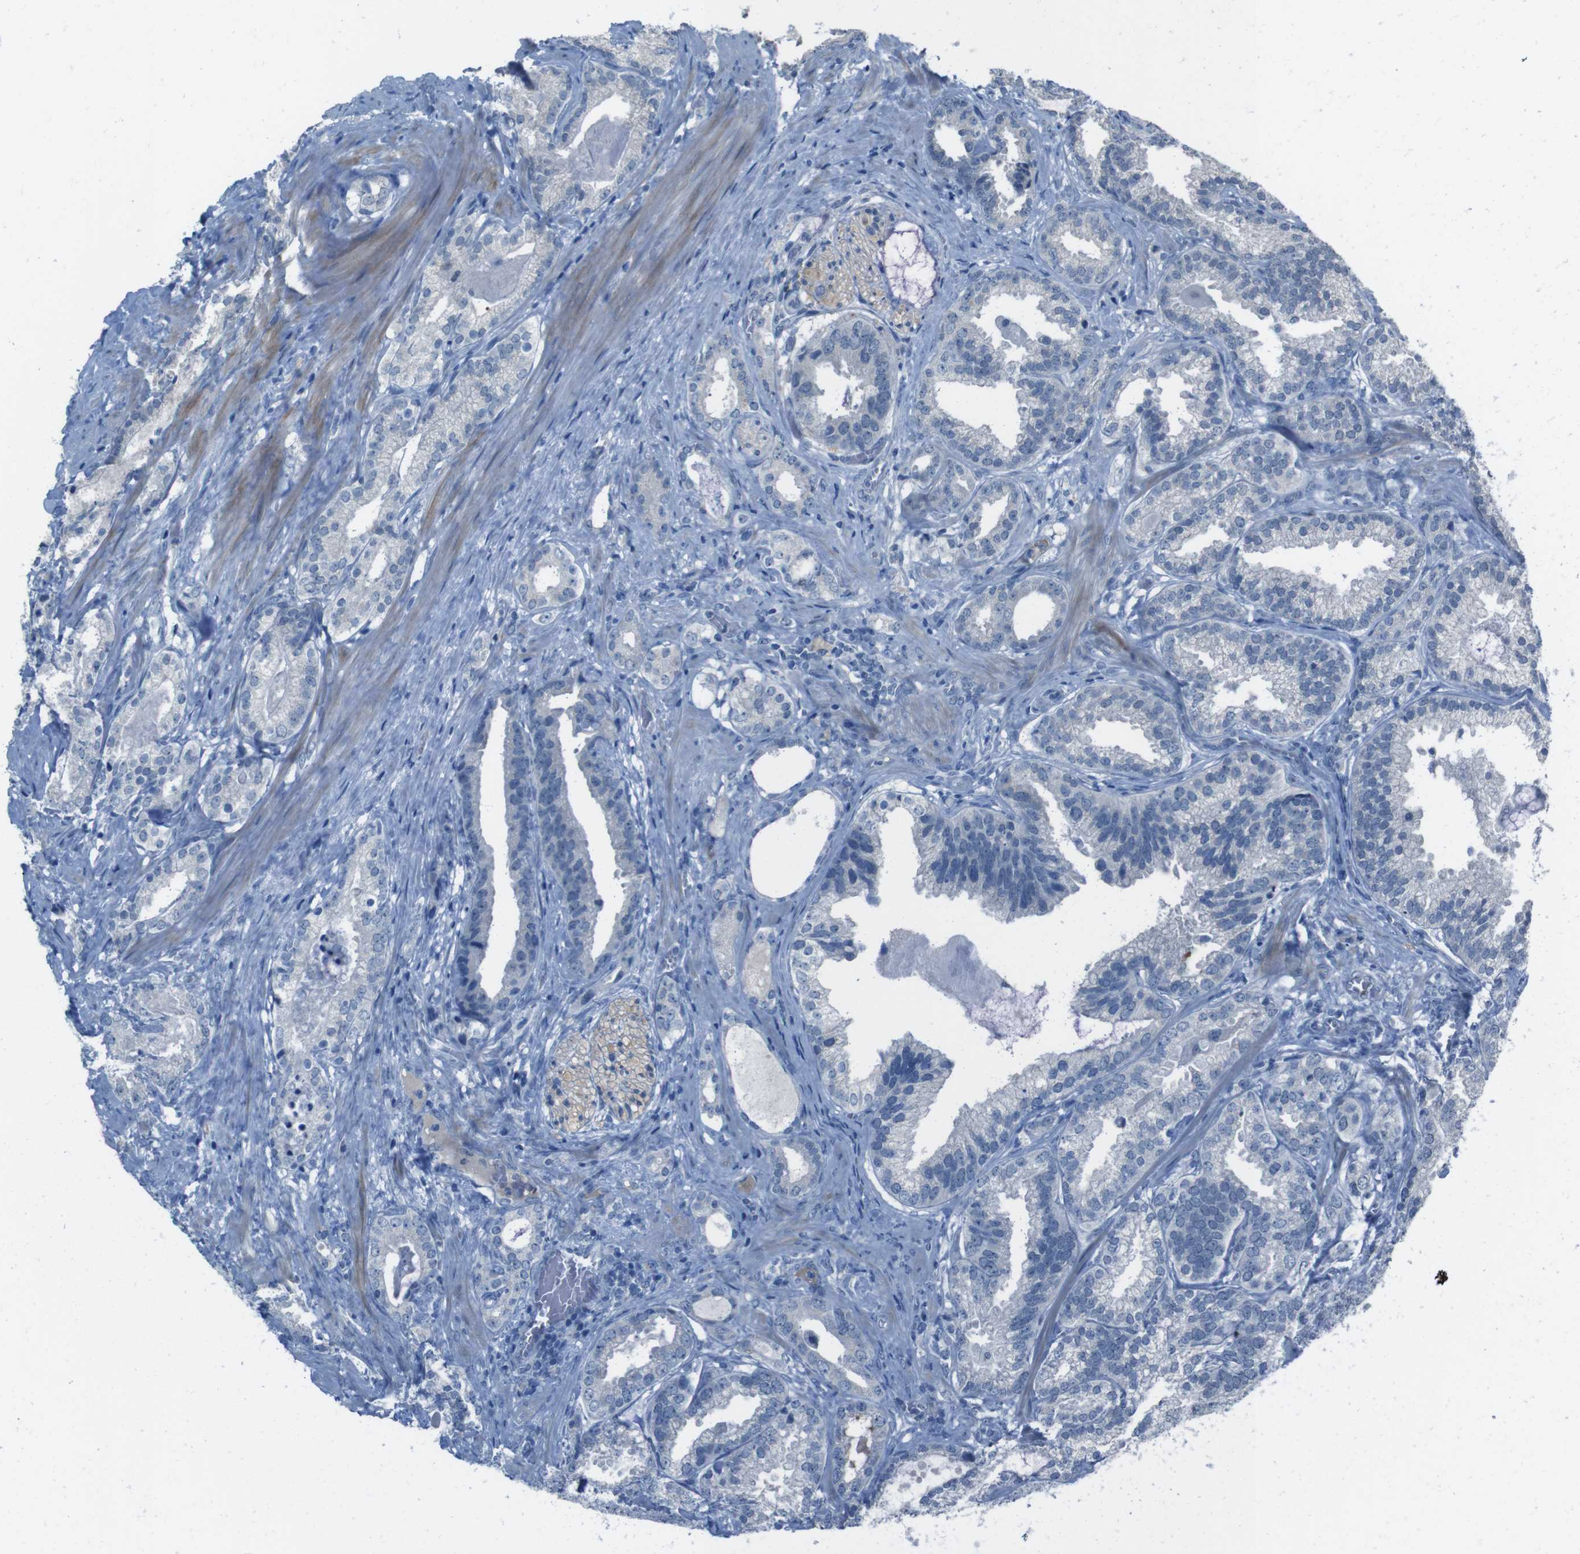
{"staining": {"intensity": "negative", "quantity": "none", "location": "none"}, "tissue": "prostate cancer", "cell_type": "Tumor cells", "image_type": "cancer", "snomed": [{"axis": "morphology", "description": "Adenocarcinoma, Low grade"}, {"axis": "topography", "description": "Prostate"}], "caption": "An IHC photomicrograph of low-grade adenocarcinoma (prostate) is shown. There is no staining in tumor cells of low-grade adenocarcinoma (prostate).", "gene": "CDHR2", "patient": {"sex": "male", "age": 59}}